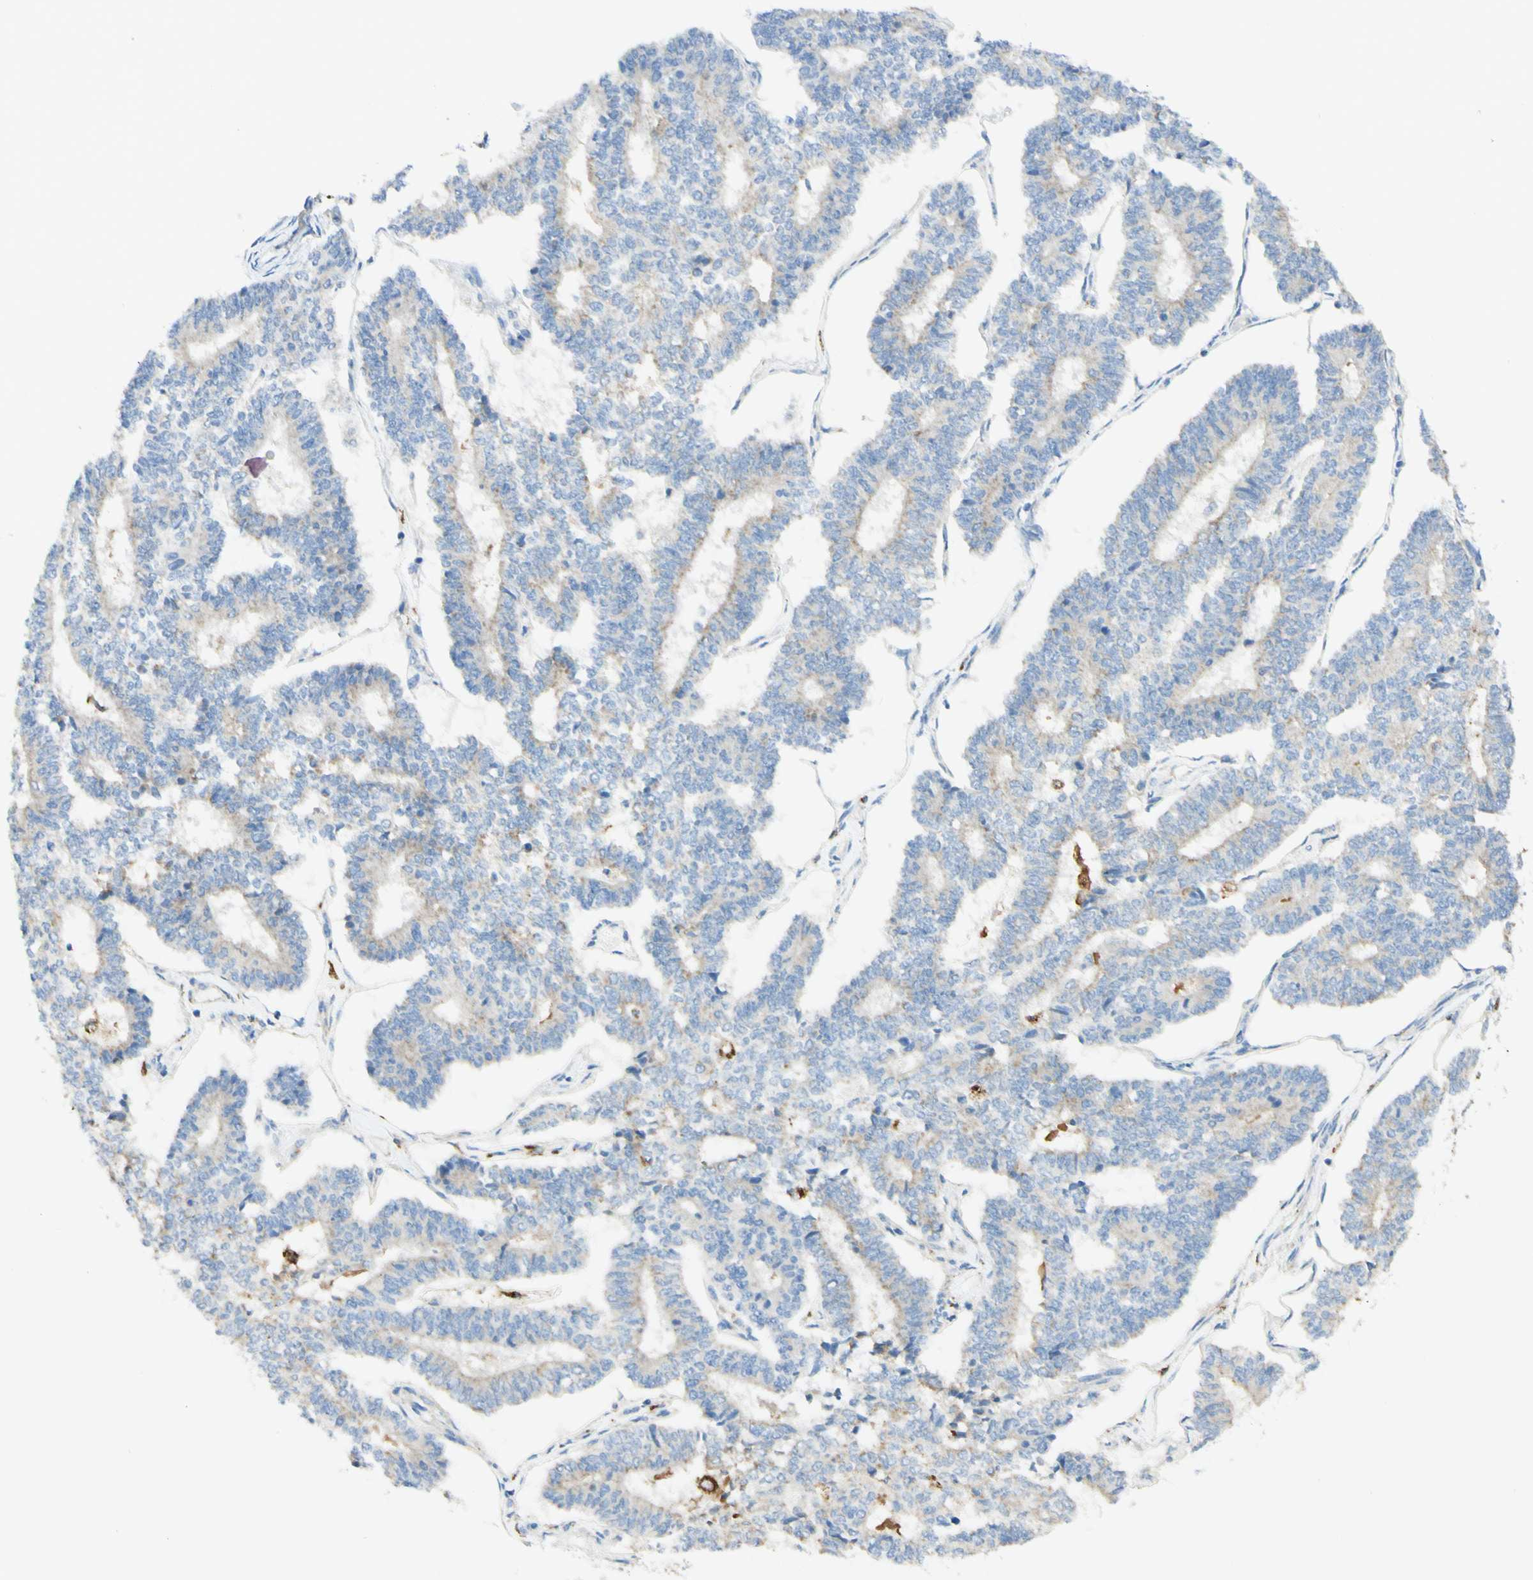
{"staining": {"intensity": "weak", "quantity": "25%-75%", "location": "cytoplasmic/membranous"}, "tissue": "endometrial cancer", "cell_type": "Tumor cells", "image_type": "cancer", "snomed": [{"axis": "morphology", "description": "Adenocarcinoma, NOS"}, {"axis": "topography", "description": "Endometrium"}], "caption": "An image showing weak cytoplasmic/membranous staining in about 25%-75% of tumor cells in endometrial cancer (adenocarcinoma), as visualized by brown immunohistochemical staining.", "gene": "ARMC10", "patient": {"sex": "female", "age": 70}}